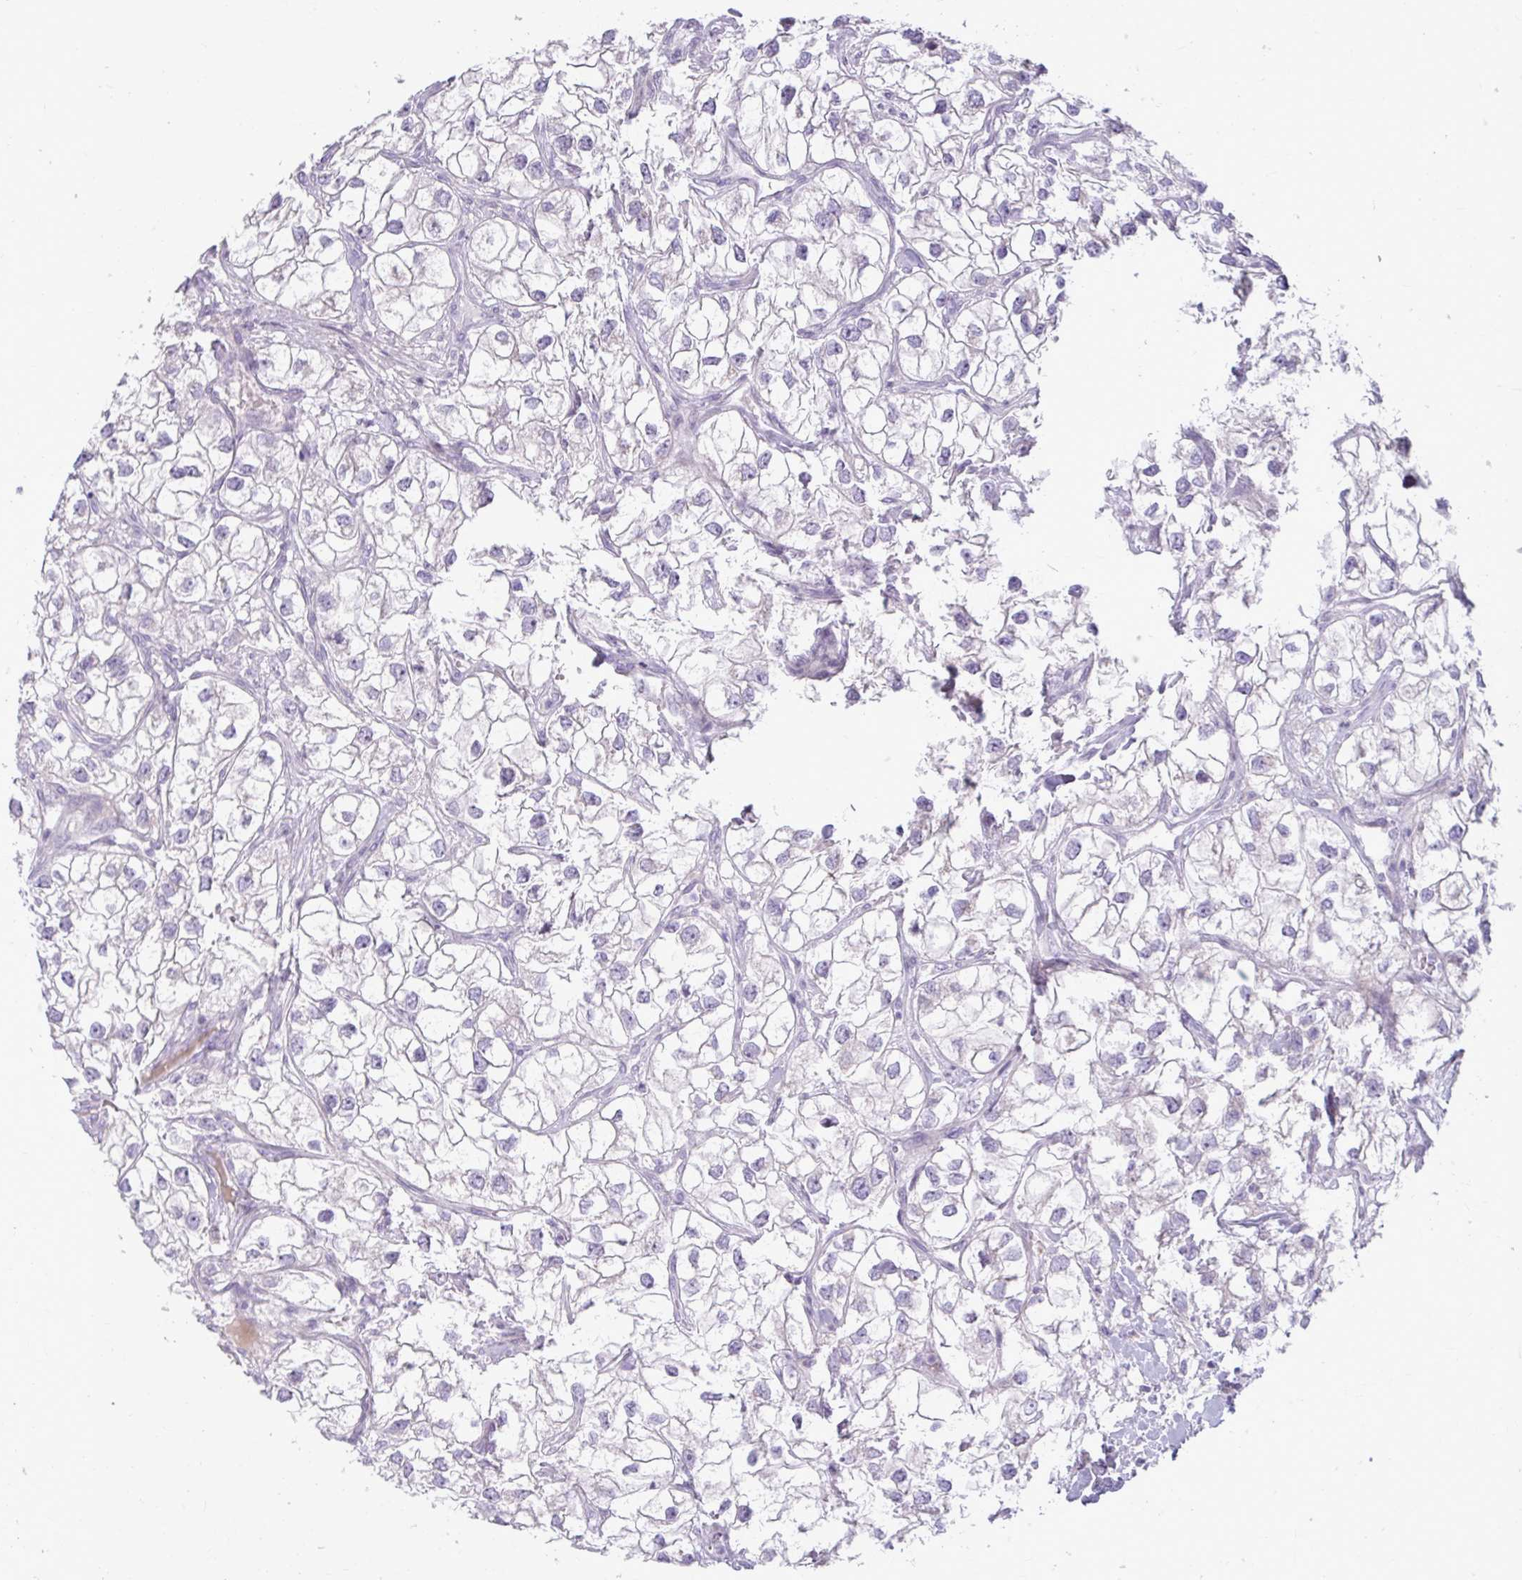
{"staining": {"intensity": "negative", "quantity": "none", "location": "none"}, "tissue": "renal cancer", "cell_type": "Tumor cells", "image_type": "cancer", "snomed": [{"axis": "morphology", "description": "Adenocarcinoma, NOS"}, {"axis": "topography", "description": "Kidney"}], "caption": "Renal cancer (adenocarcinoma) stained for a protein using immunohistochemistry exhibits no positivity tumor cells.", "gene": "MSMO1", "patient": {"sex": "male", "age": 59}}